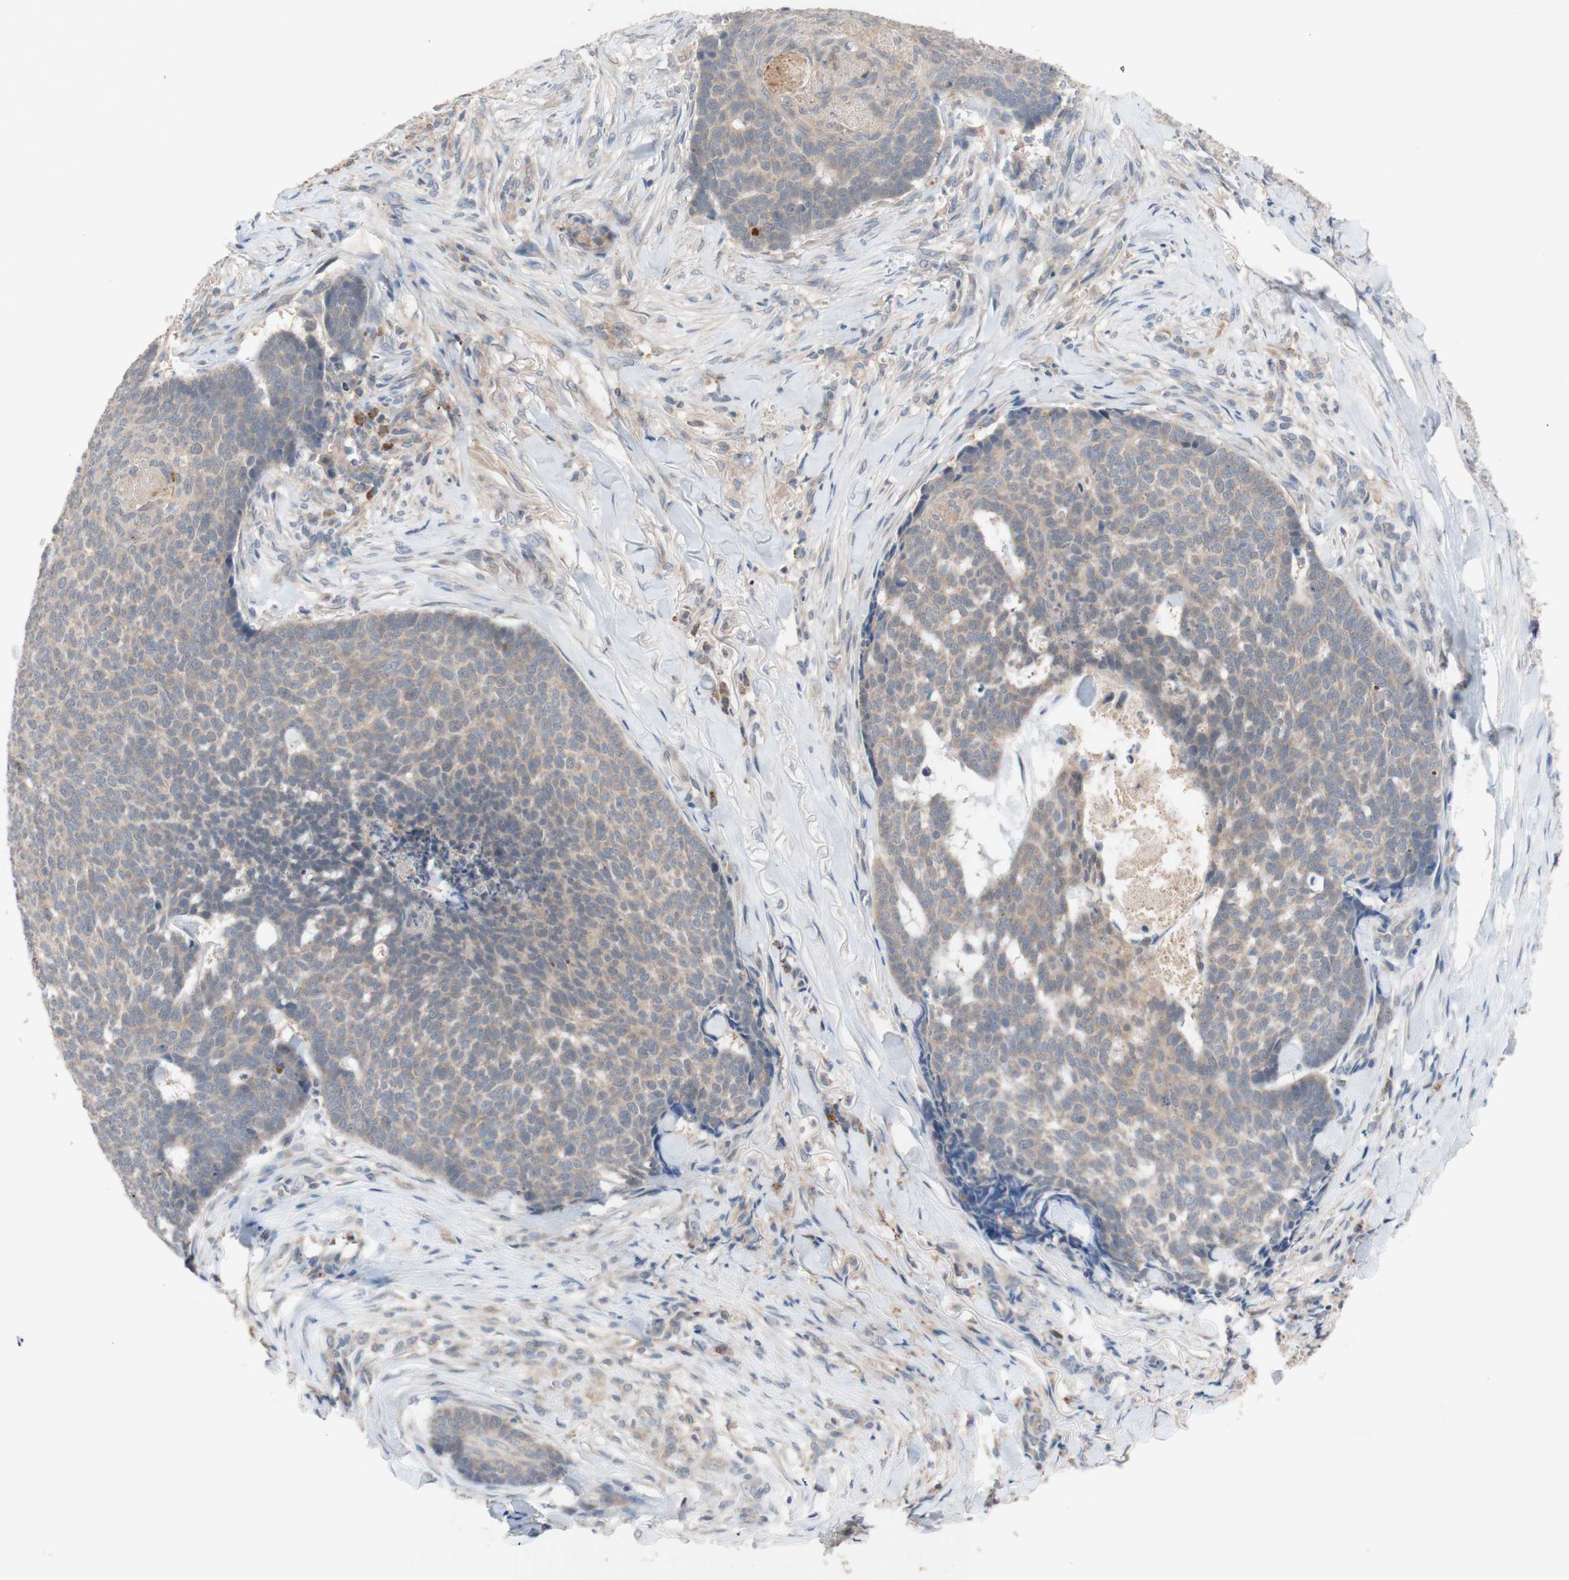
{"staining": {"intensity": "weak", "quantity": ">75%", "location": "cytoplasmic/membranous"}, "tissue": "skin cancer", "cell_type": "Tumor cells", "image_type": "cancer", "snomed": [{"axis": "morphology", "description": "Basal cell carcinoma"}, {"axis": "topography", "description": "Skin"}], "caption": "Basal cell carcinoma (skin) tissue displays weak cytoplasmic/membranous positivity in approximately >75% of tumor cells", "gene": "PEX2", "patient": {"sex": "male", "age": 84}}